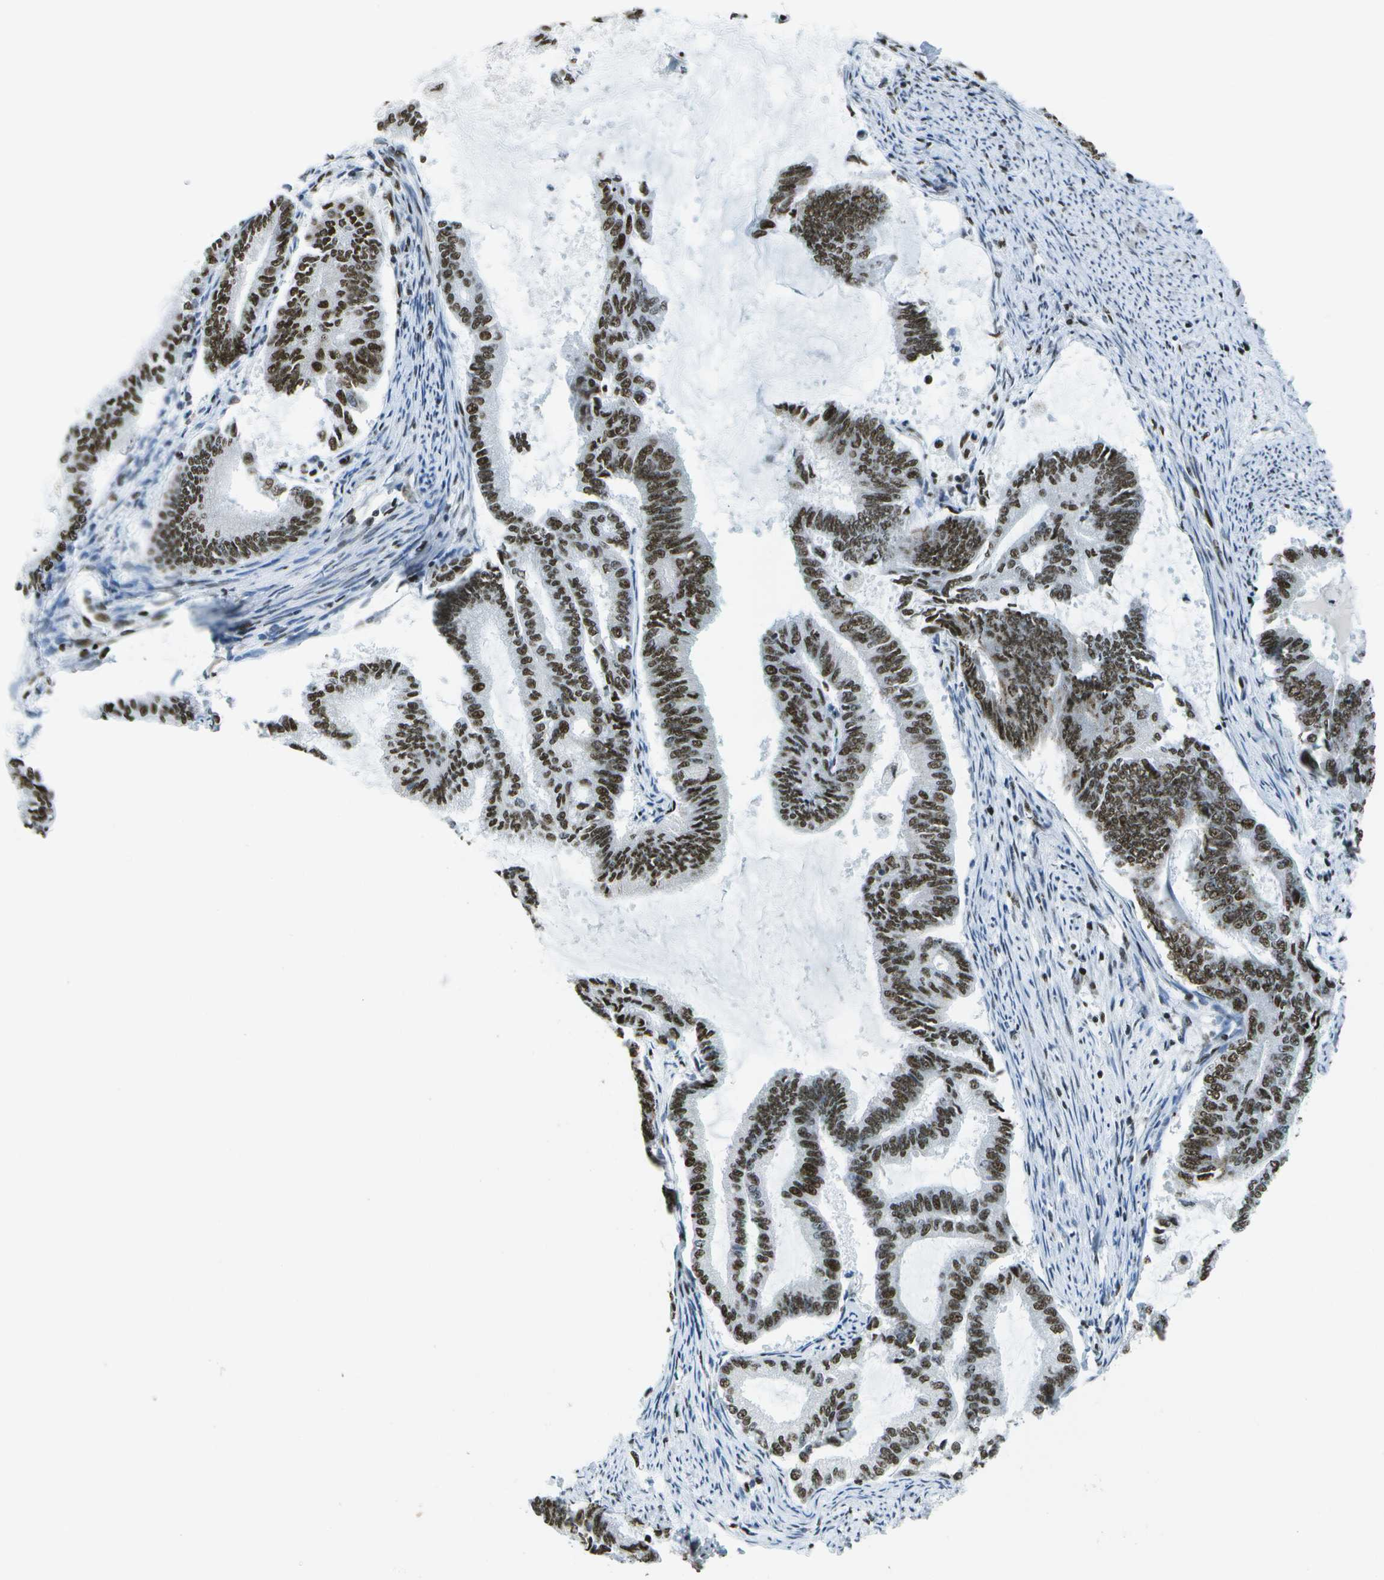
{"staining": {"intensity": "strong", "quantity": ">75%", "location": "nuclear"}, "tissue": "endometrial cancer", "cell_type": "Tumor cells", "image_type": "cancer", "snomed": [{"axis": "morphology", "description": "Adenocarcinoma, NOS"}, {"axis": "topography", "description": "Endometrium"}], "caption": "Endometrial adenocarcinoma stained with a protein marker shows strong staining in tumor cells.", "gene": "NSRP1", "patient": {"sex": "female", "age": 86}}